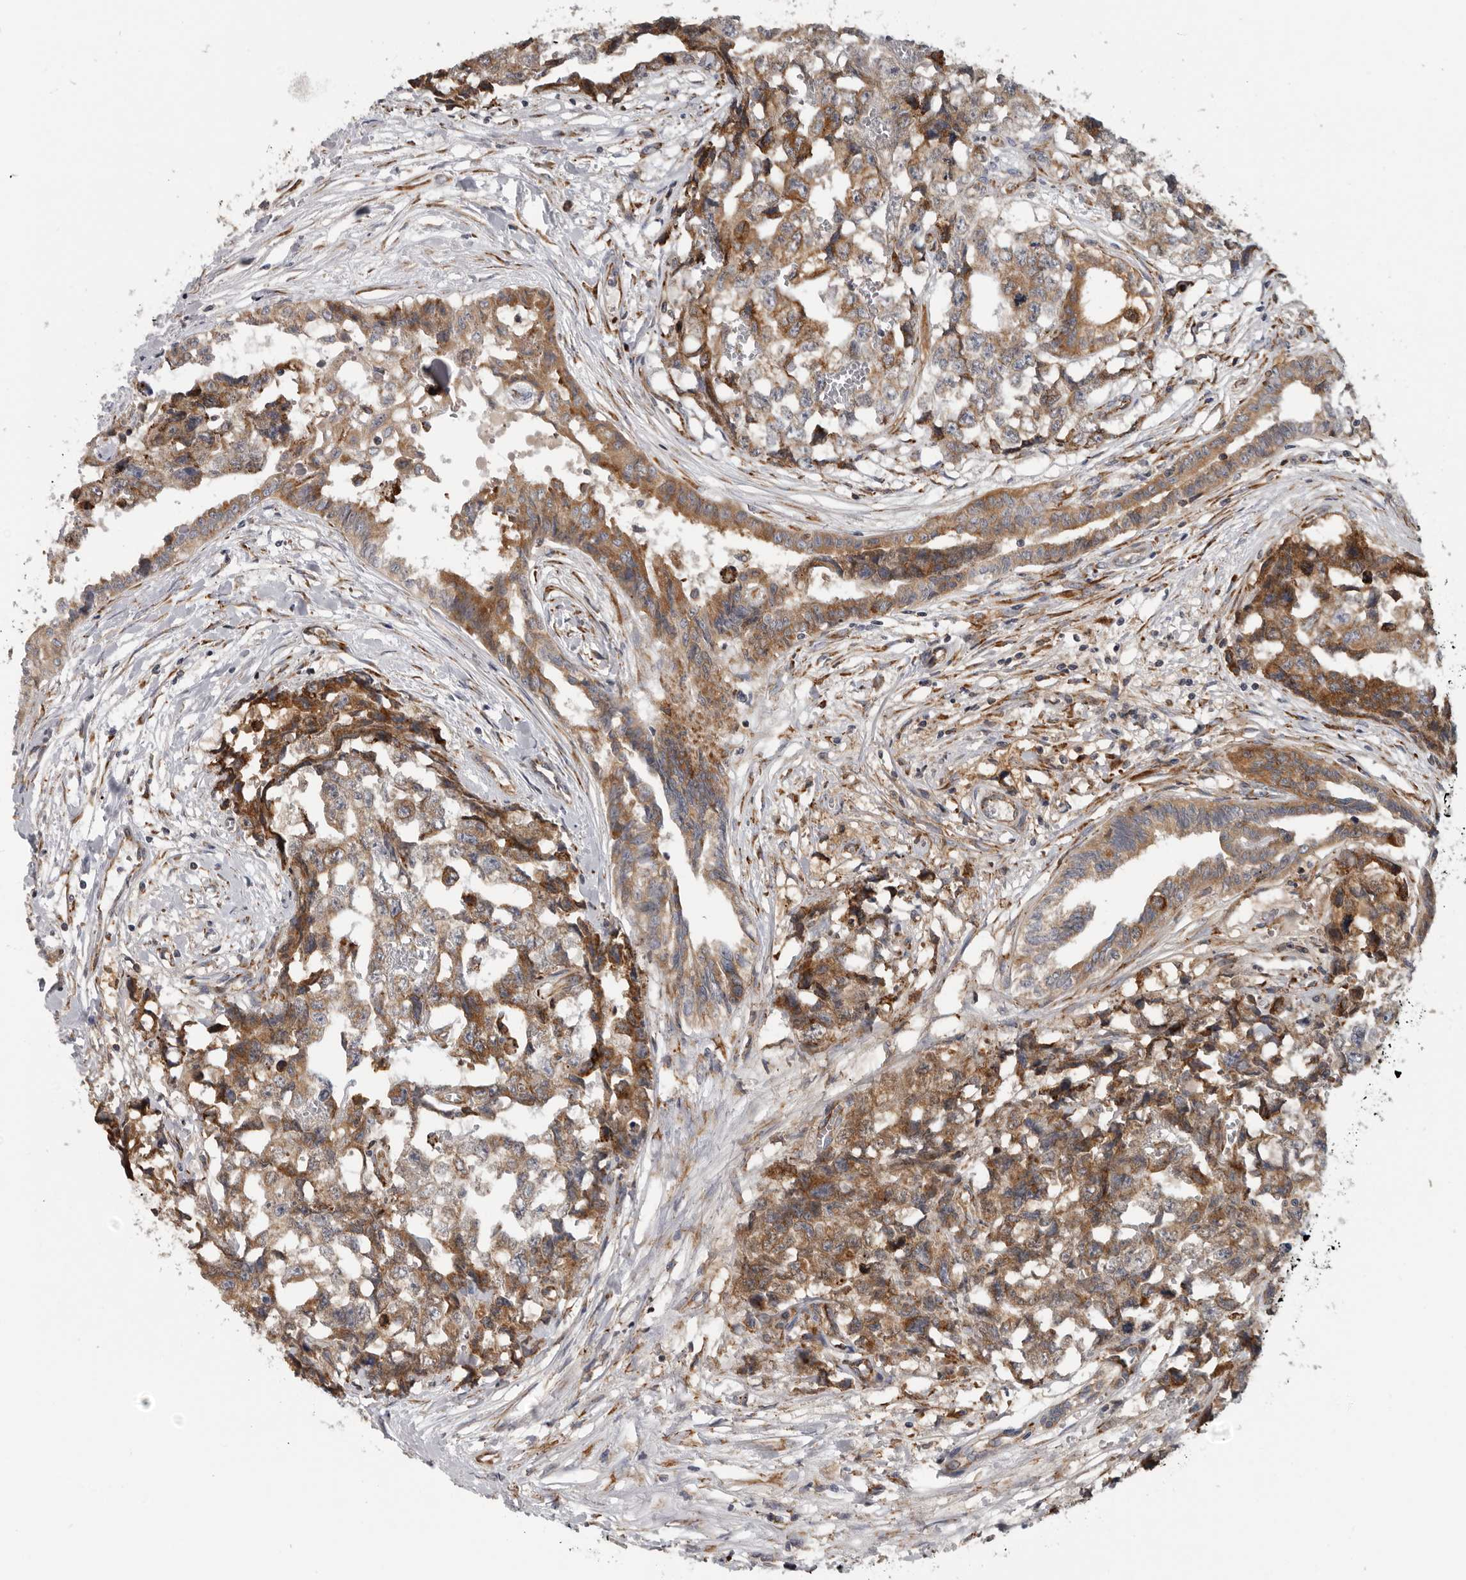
{"staining": {"intensity": "moderate", "quantity": ">75%", "location": "cytoplasmic/membranous"}, "tissue": "testis cancer", "cell_type": "Tumor cells", "image_type": "cancer", "snomed": [{"axis": "morphology", "description": "Carcinoma, Embryonal, NOS"}, {"axis": "topography", "description": "Testis"}], "caption": "Testis cancer was stained to show a protein in brown. There is medium levels of moderate cytoplasmic/membranous expression in about >75% of tumor cells.", "gene": "ALPK2", "patient": {"sex": "male", "age": 31}}